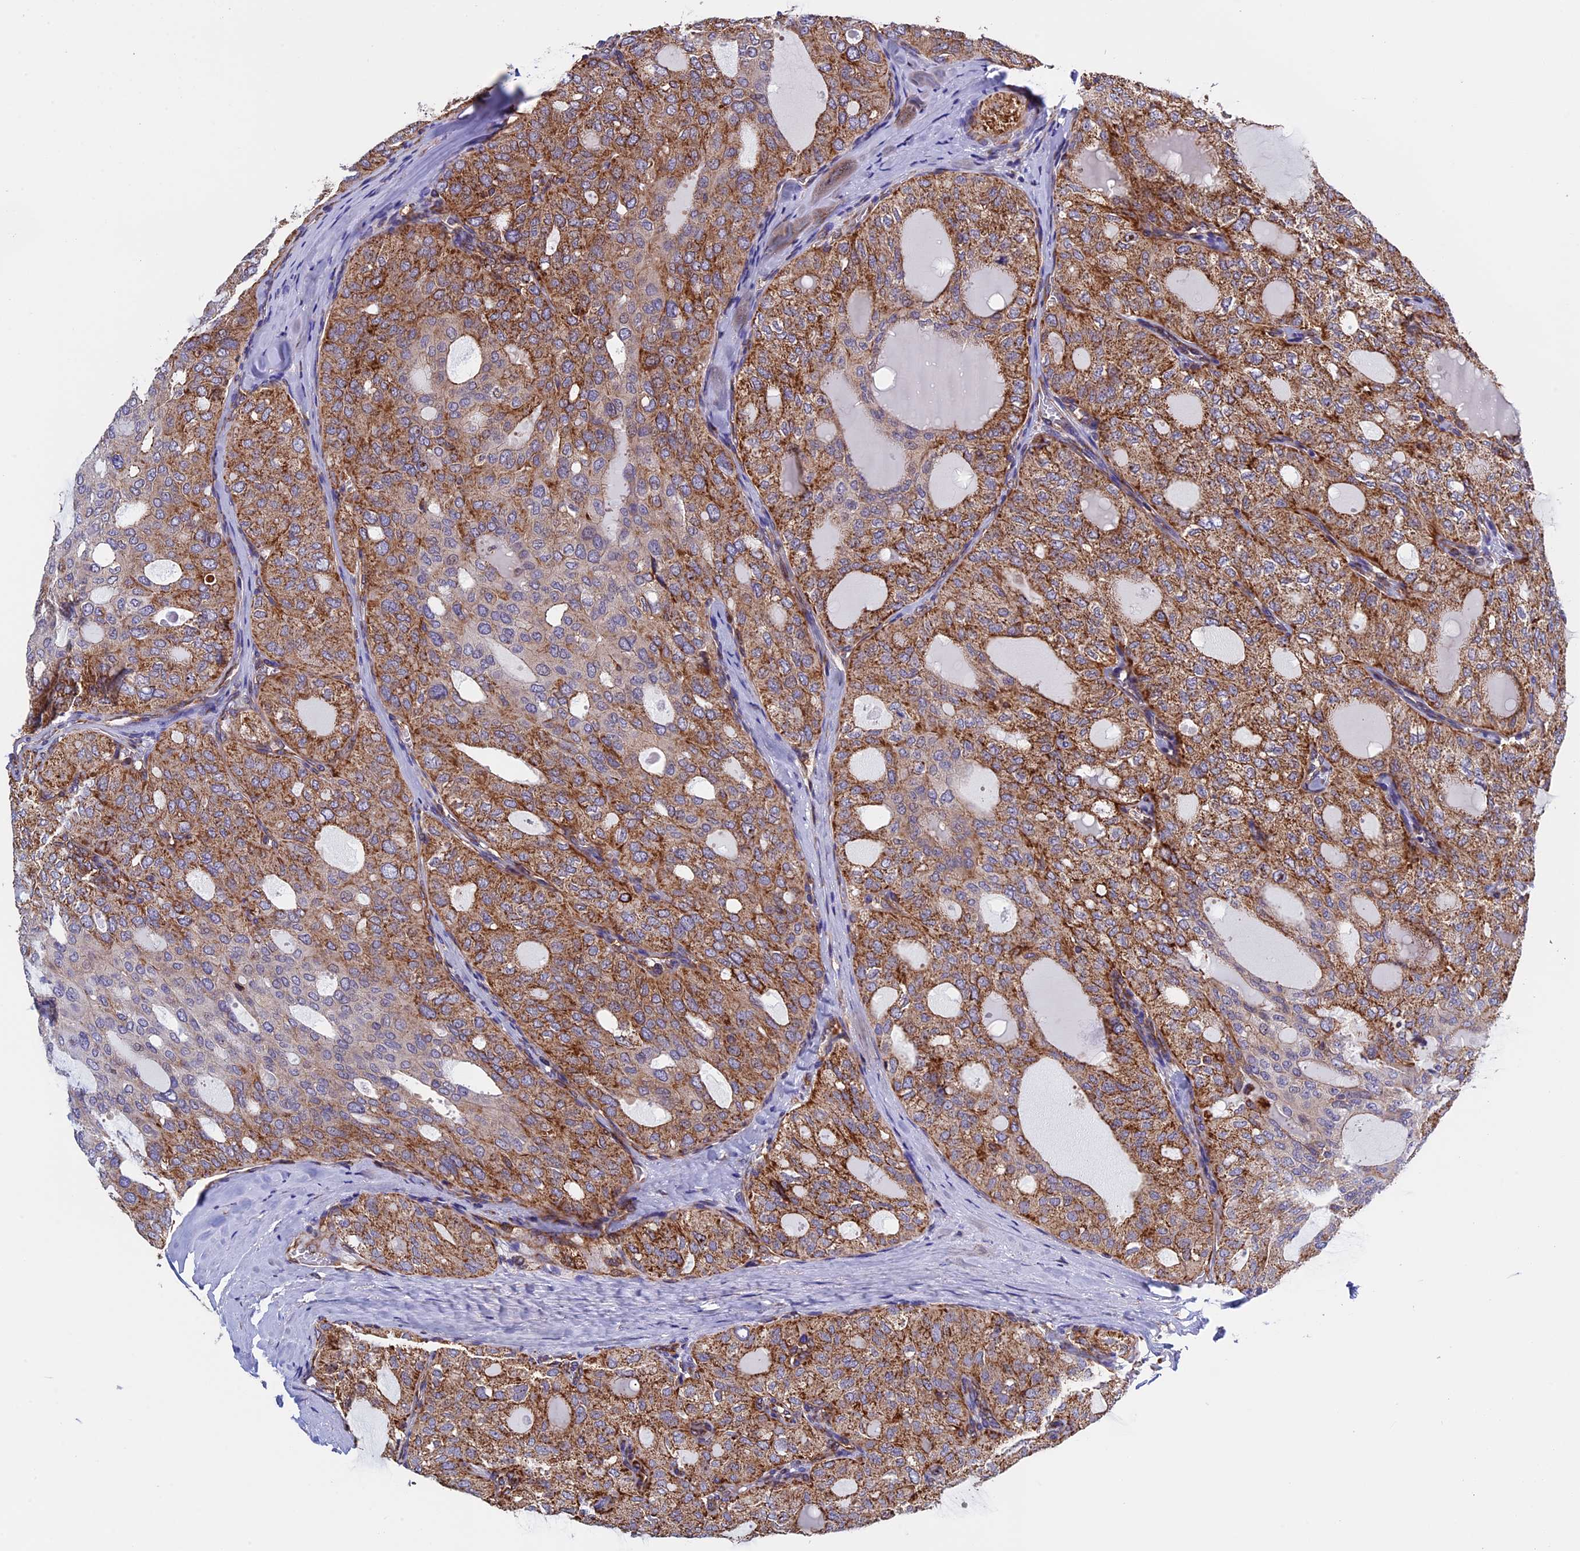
{"staining": {"intensity": "strong", "quantity": ">75%", "location": "cytoplasmic/membranous"}, "tissue": "thyroid cancer", "cell_type": "Tumor cells", "image_type": "cancer", "snomed": [{"axis": "morphology", "description": "Follicular adenoma carcinoma, NOS"}, {"axis": "topography", "description": "Thyroid gland"}], "caption": "There is high levels of strong cytoplasmic/membranous positivity in tumor cells of thyroid follicular adenoma carcinoma, as demonstrated by immunohistochemical staining (brown color).", "gene": "SLC9A5", "patient": {"sex": "male", "age": 75}}